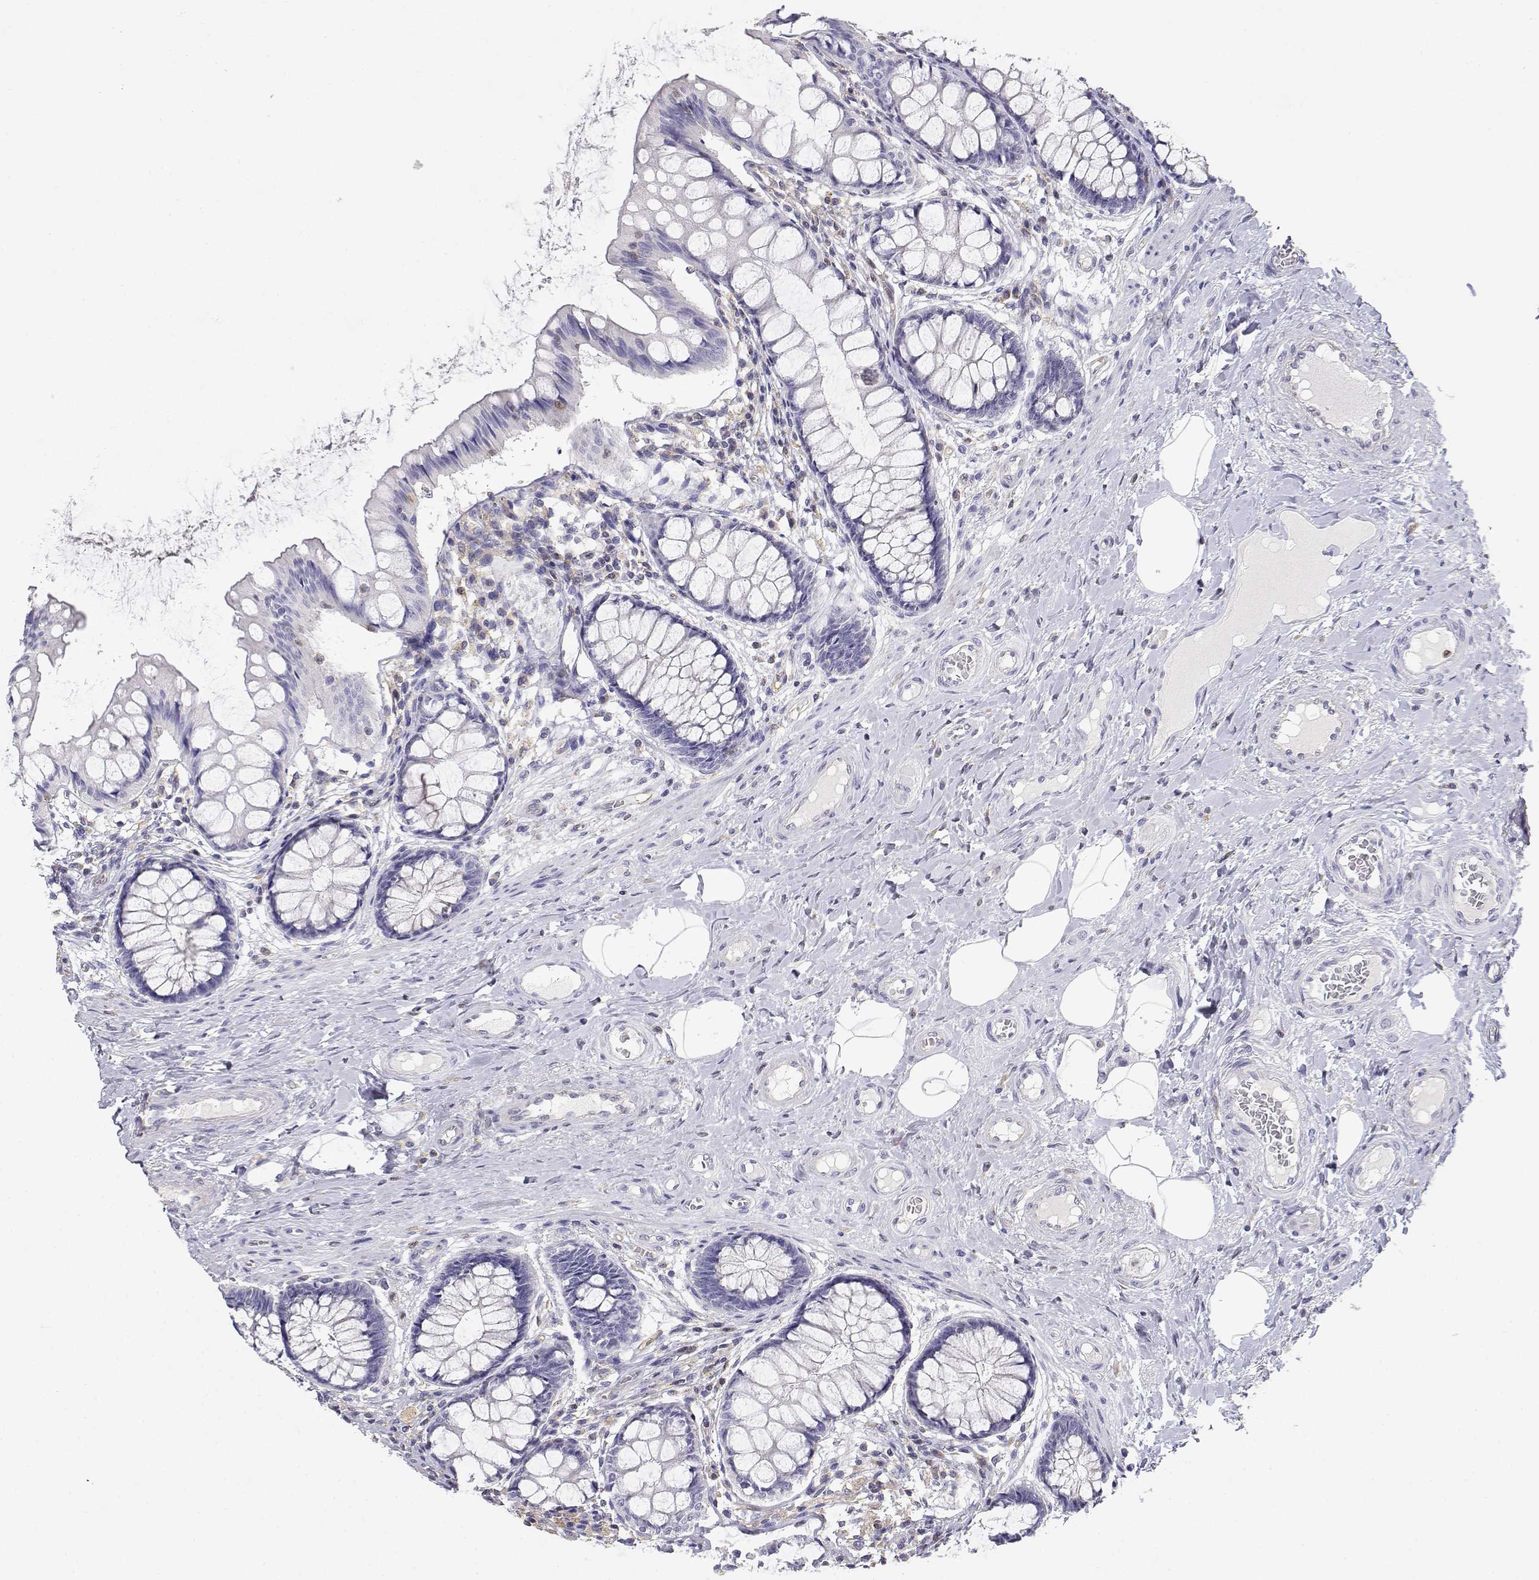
{"staining": {"intensity": "negative", "quantity": "none", "location": "none"}, "tissue": "colon", "cell_type": "Endothelial cells", "image_type": "normal", "snomed": [{"axis": "morphology", "description": "Normal tissue, NOS"}, {"axis": "topography", "description": "Colon"}], "caption": "A photomicrograph of human colon is negative for staining in endothelial cells. (Brightfield microscopy of DAB (3,3'-diaminobenzidine) IHC at high magnification).", "gene": "ADA", "patient": {"sex": "female", "age": 65}}